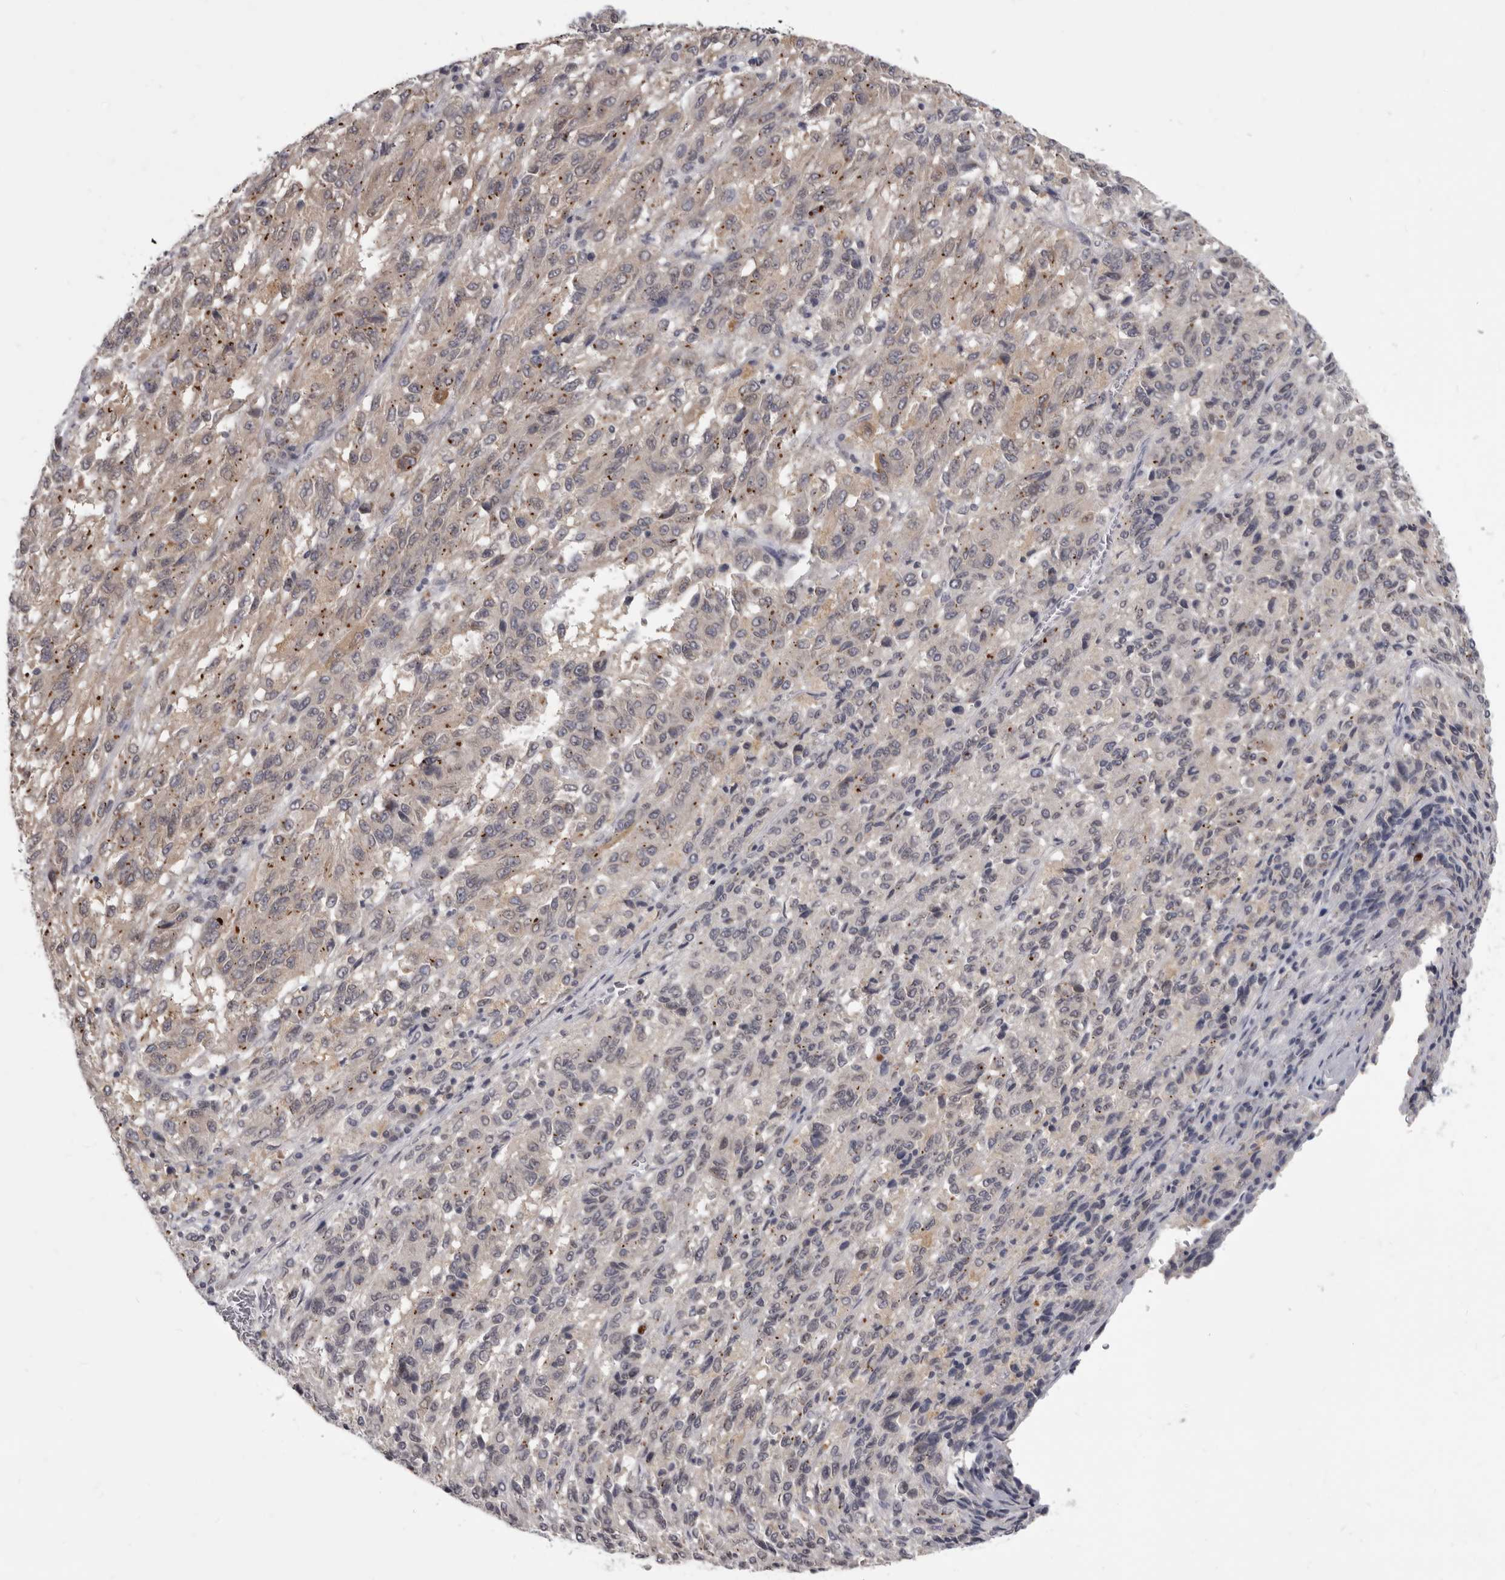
{"staining": {"intensity": "weak", "quantity": "25%-75%", "location": "cytoplasmic/membranous"}, "tissue": "melanoma", "cell_type": "Tumor cells", "image_type": "cancer", "snomed": [{"axis": "morphology", "description": "Malignant melanoma, Metastatic site"}, {"axis": "topography", "description": "Lung"}], "caption": "The micrograph exhibits immunohistochemical staining of malignant melanoma (metastatic site). There is weak cytoplasmic/membranous staining is present in about 25%-75% of tumor cells.", "gene": "SULT1E1", "patient": {"sex": "male", "age": 64}}